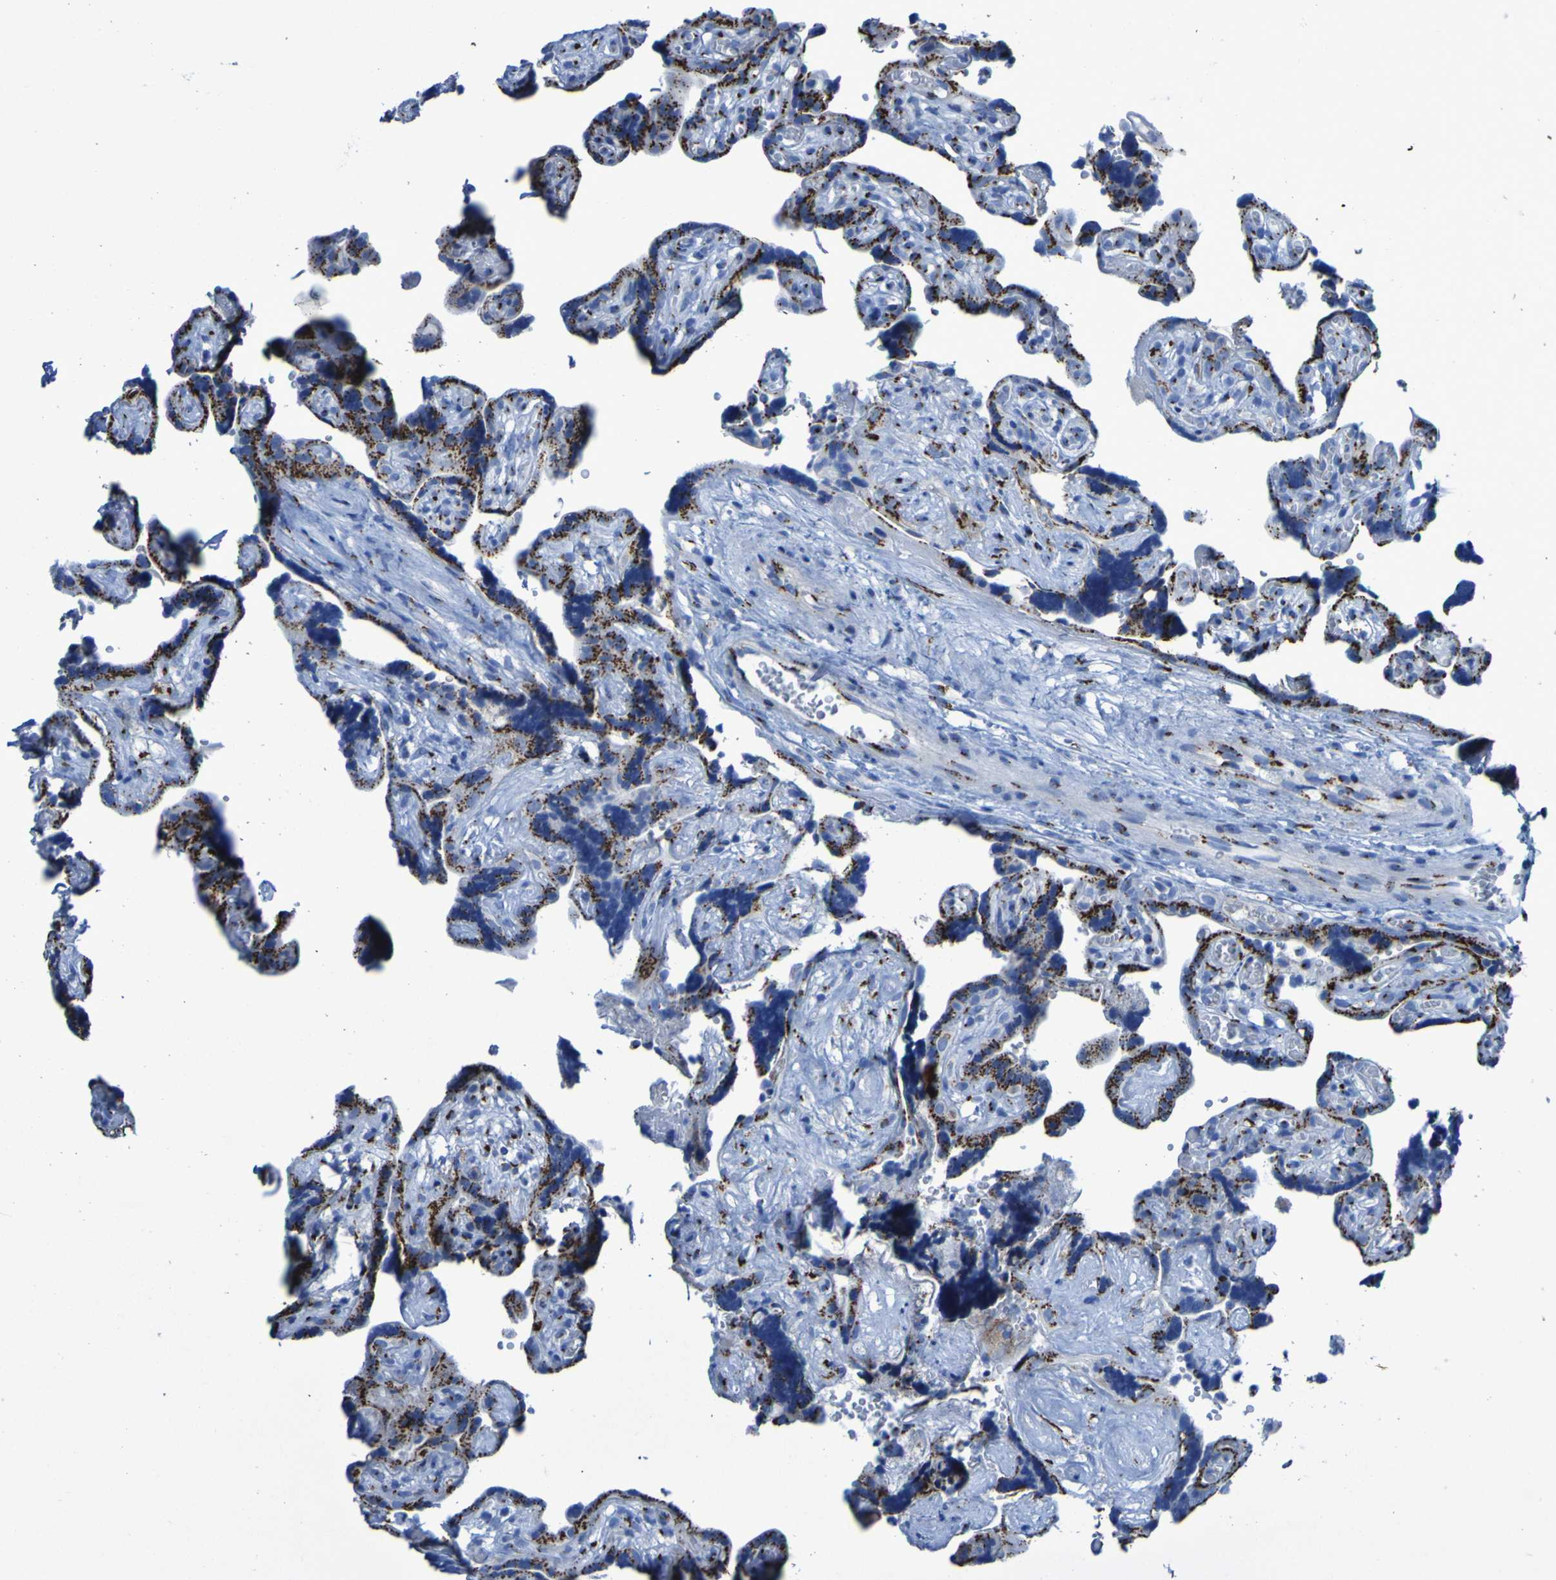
{"staining": {"intensity": "strong", "quantity": ">75%", "location": "cytoplasmic/membranous"}, "tissue": "placenta", "cell_type": "Trophoblastic cells", "image_type": "normal", "snomed": [{"axis": "morphology", "description": "Normal tissue, NOS"}, {"axis": "topography", "description": "Placenta"}], "caption": "A brown stain shows strong cytoplasmic/membranous positivity of a protein in trophoblastic cells of normal placenta.", "gene": "GOLM1", "patient": {"sex": "female", "age": 30}}